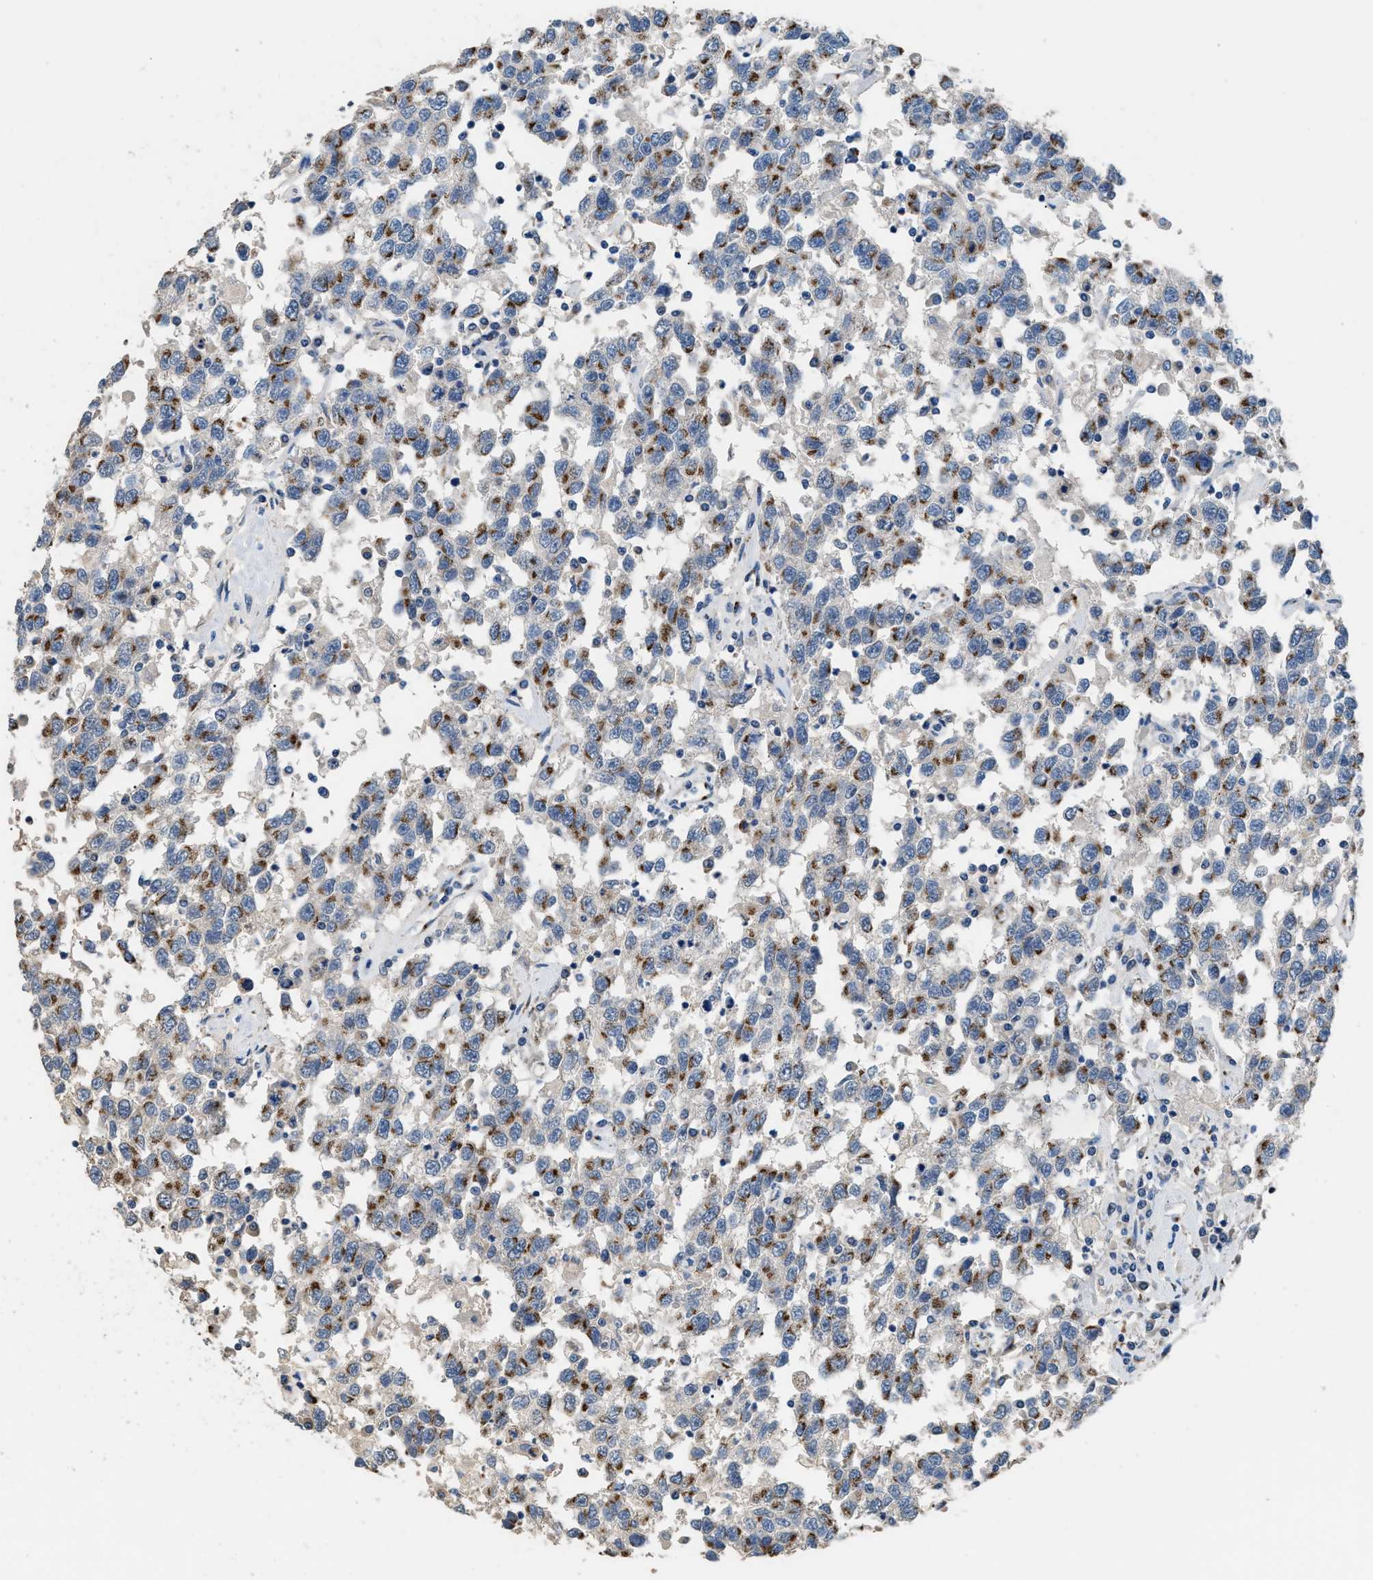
{"staining": {"intensity": "strong", "quantity": ">75%", "location": "cytoplasmic/membranous"}, "tissue": "testis cancer", "cell_type": "Tumor cells", "image_type": "cancer", "snomed": [{"axis": "morphology", "description": "Seminoma, NOS"}, {"axis": "topography", "description": "Testis"}], "caption": "Immunohistochemical staining of testis cancer exhibits high levels of strong cytoplasmic/membranous protein positivity in about >75% of tumor cells.", "gene": "GOLM1", "patient": {"sex": "male", "age": 41}}